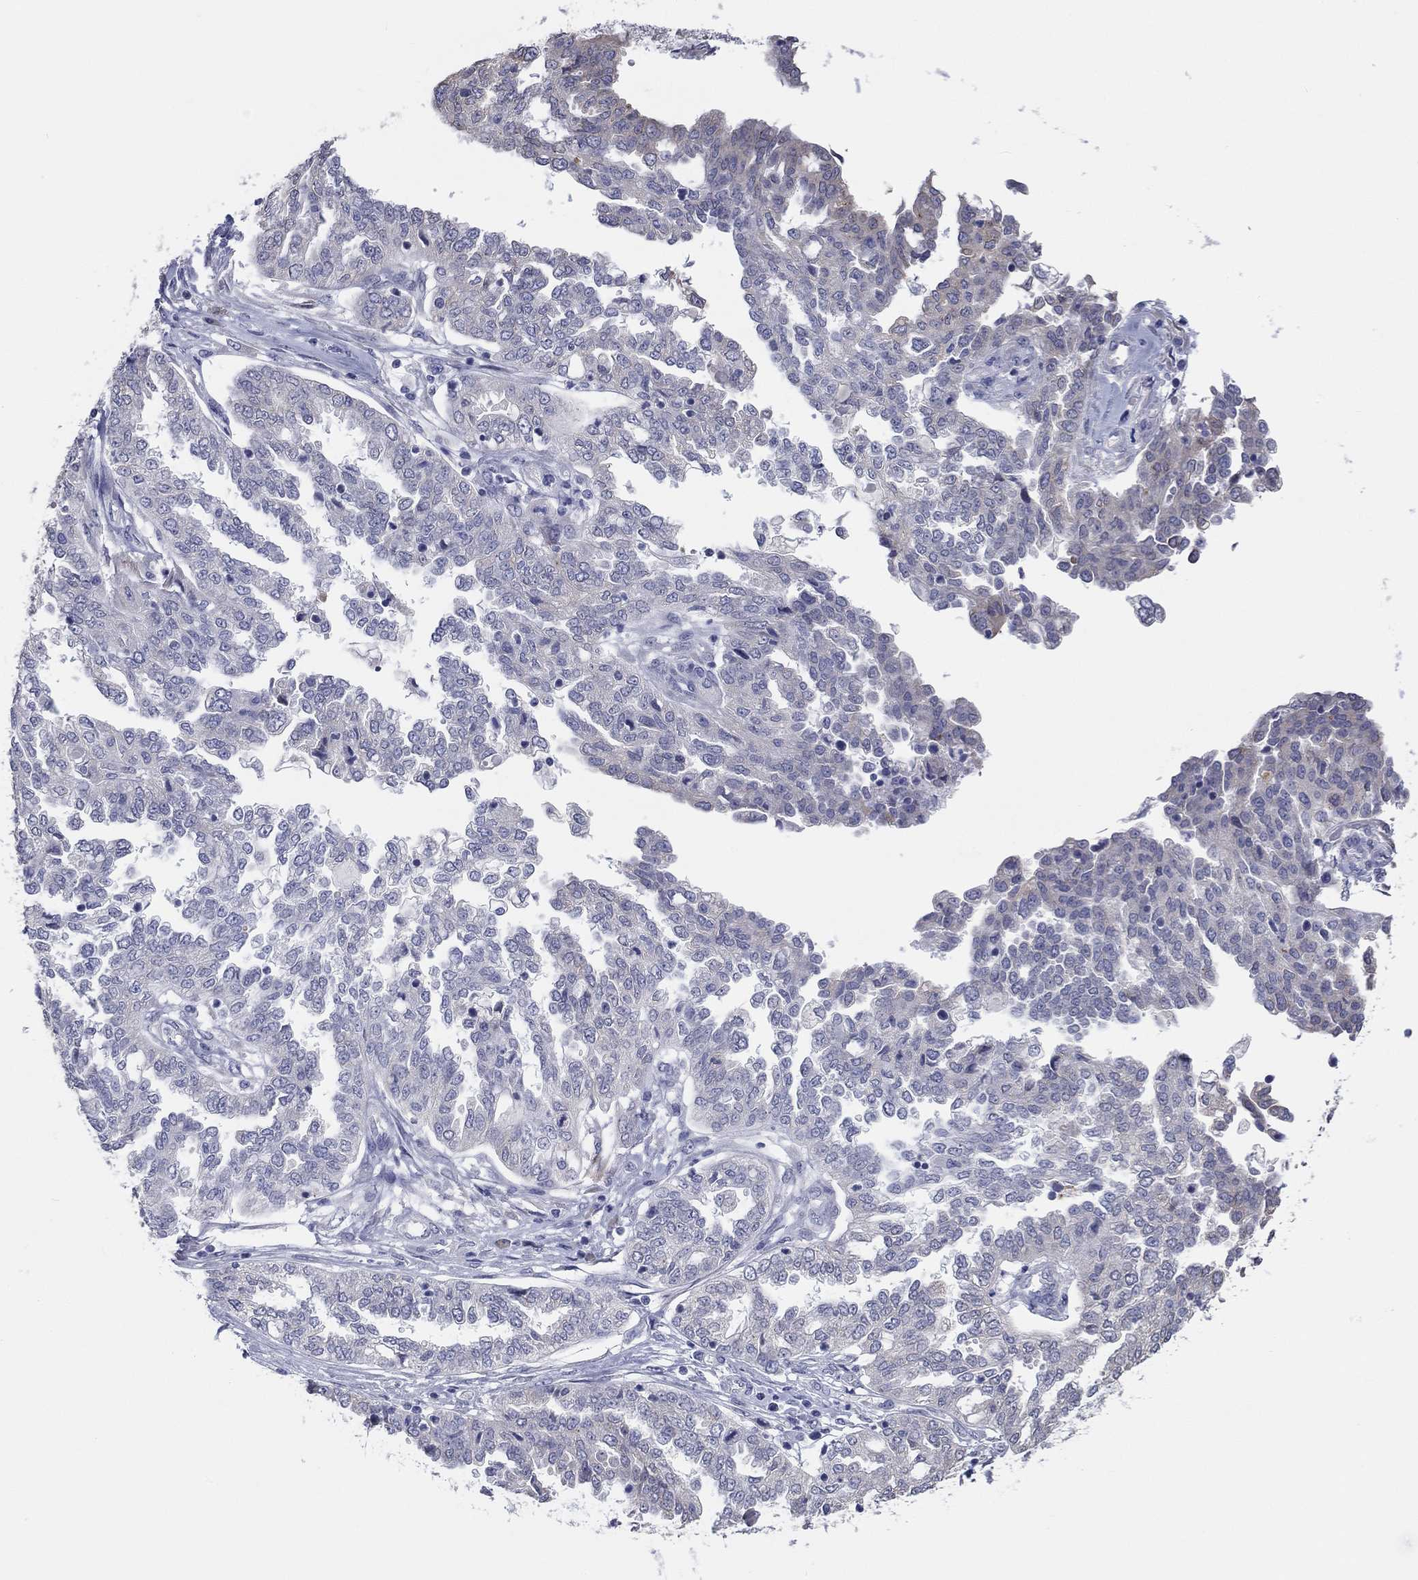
{"staining": {"intensity": "negative", "quantity": "none", "location": "none"}, "tissue": "ovarian cancer", "cell_type": "Tumor cells", "image_type": "cancer", "snomed": [{"axis": "morphology", "description": "Cystadenocarcinoma, serous, NOS"}, {"axis": "topography", "description": "Ovary"}], "caption": "IHC of ovarian cancer (serous cystadenocarcinoma) demonstrates no staining in tumor cells. (DAB immunohistochemistry with hematoxylin counter stain).", "gene": "LRRC4C", "patient": {"sex": "female", "age": 67}}